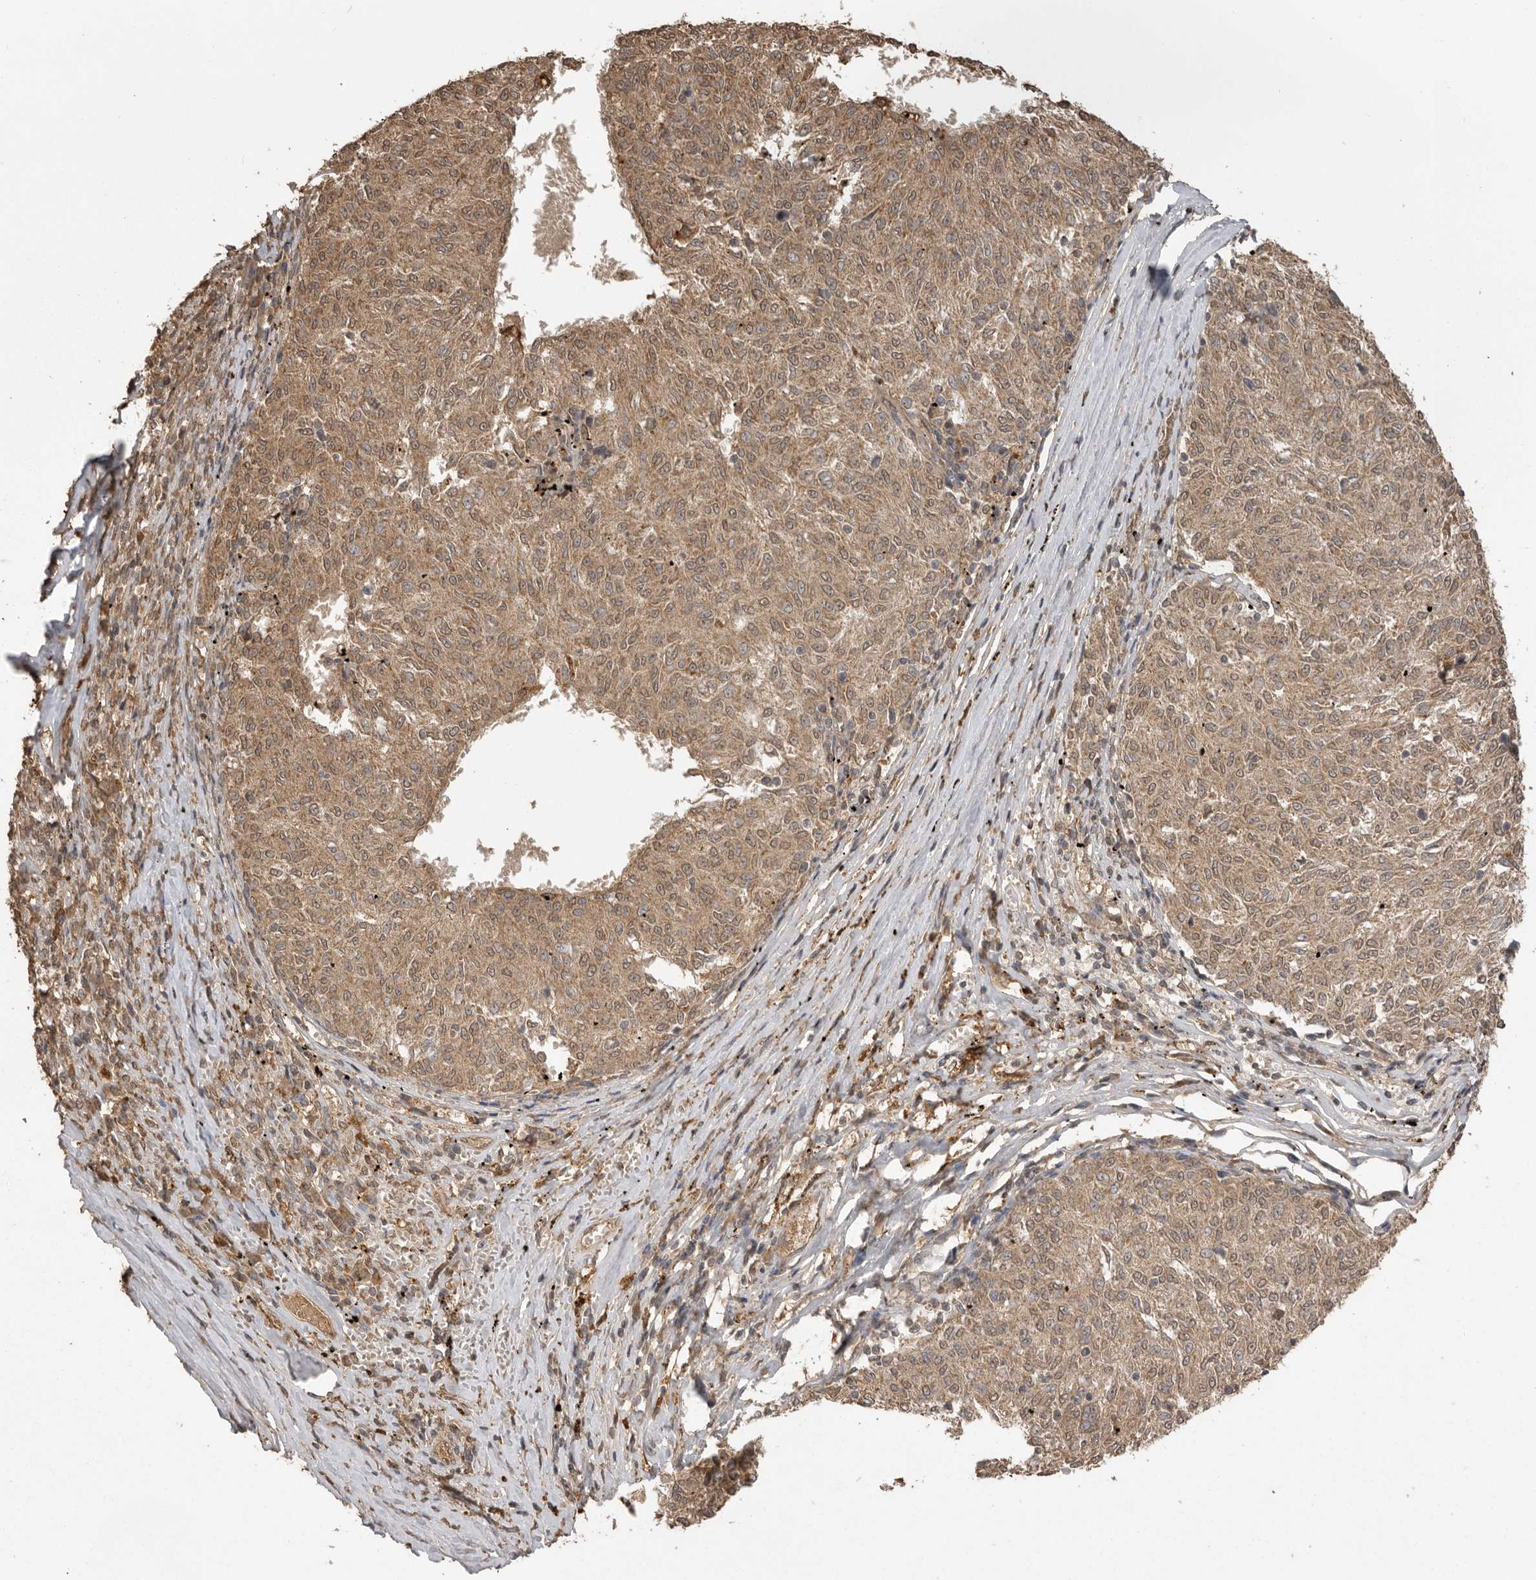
{"staining": {"intensity": "moderate", "quantity": ">75%", "location": "cytoplasmic/membranous,nuclear"}, "tissue": "melanoma", "cell_type": "Tumor cells", "image_type": "cancer", "snomed": [{"axis": "morphology", "description": "Malignant melanoma, NOS"}, {"axis": "topography", "description": "Skin"}], "caption": "Immunohistochemical staining of melanoma exhibits medium levels of moderate cytoplasmic/membranous and nuclear staining in about >75% of tumor cells. (brown staining indicates protein expression, while blue staining denotes nuclei).", "gene": "JAG2", "patient": {"sex": "female", "age": 72}}